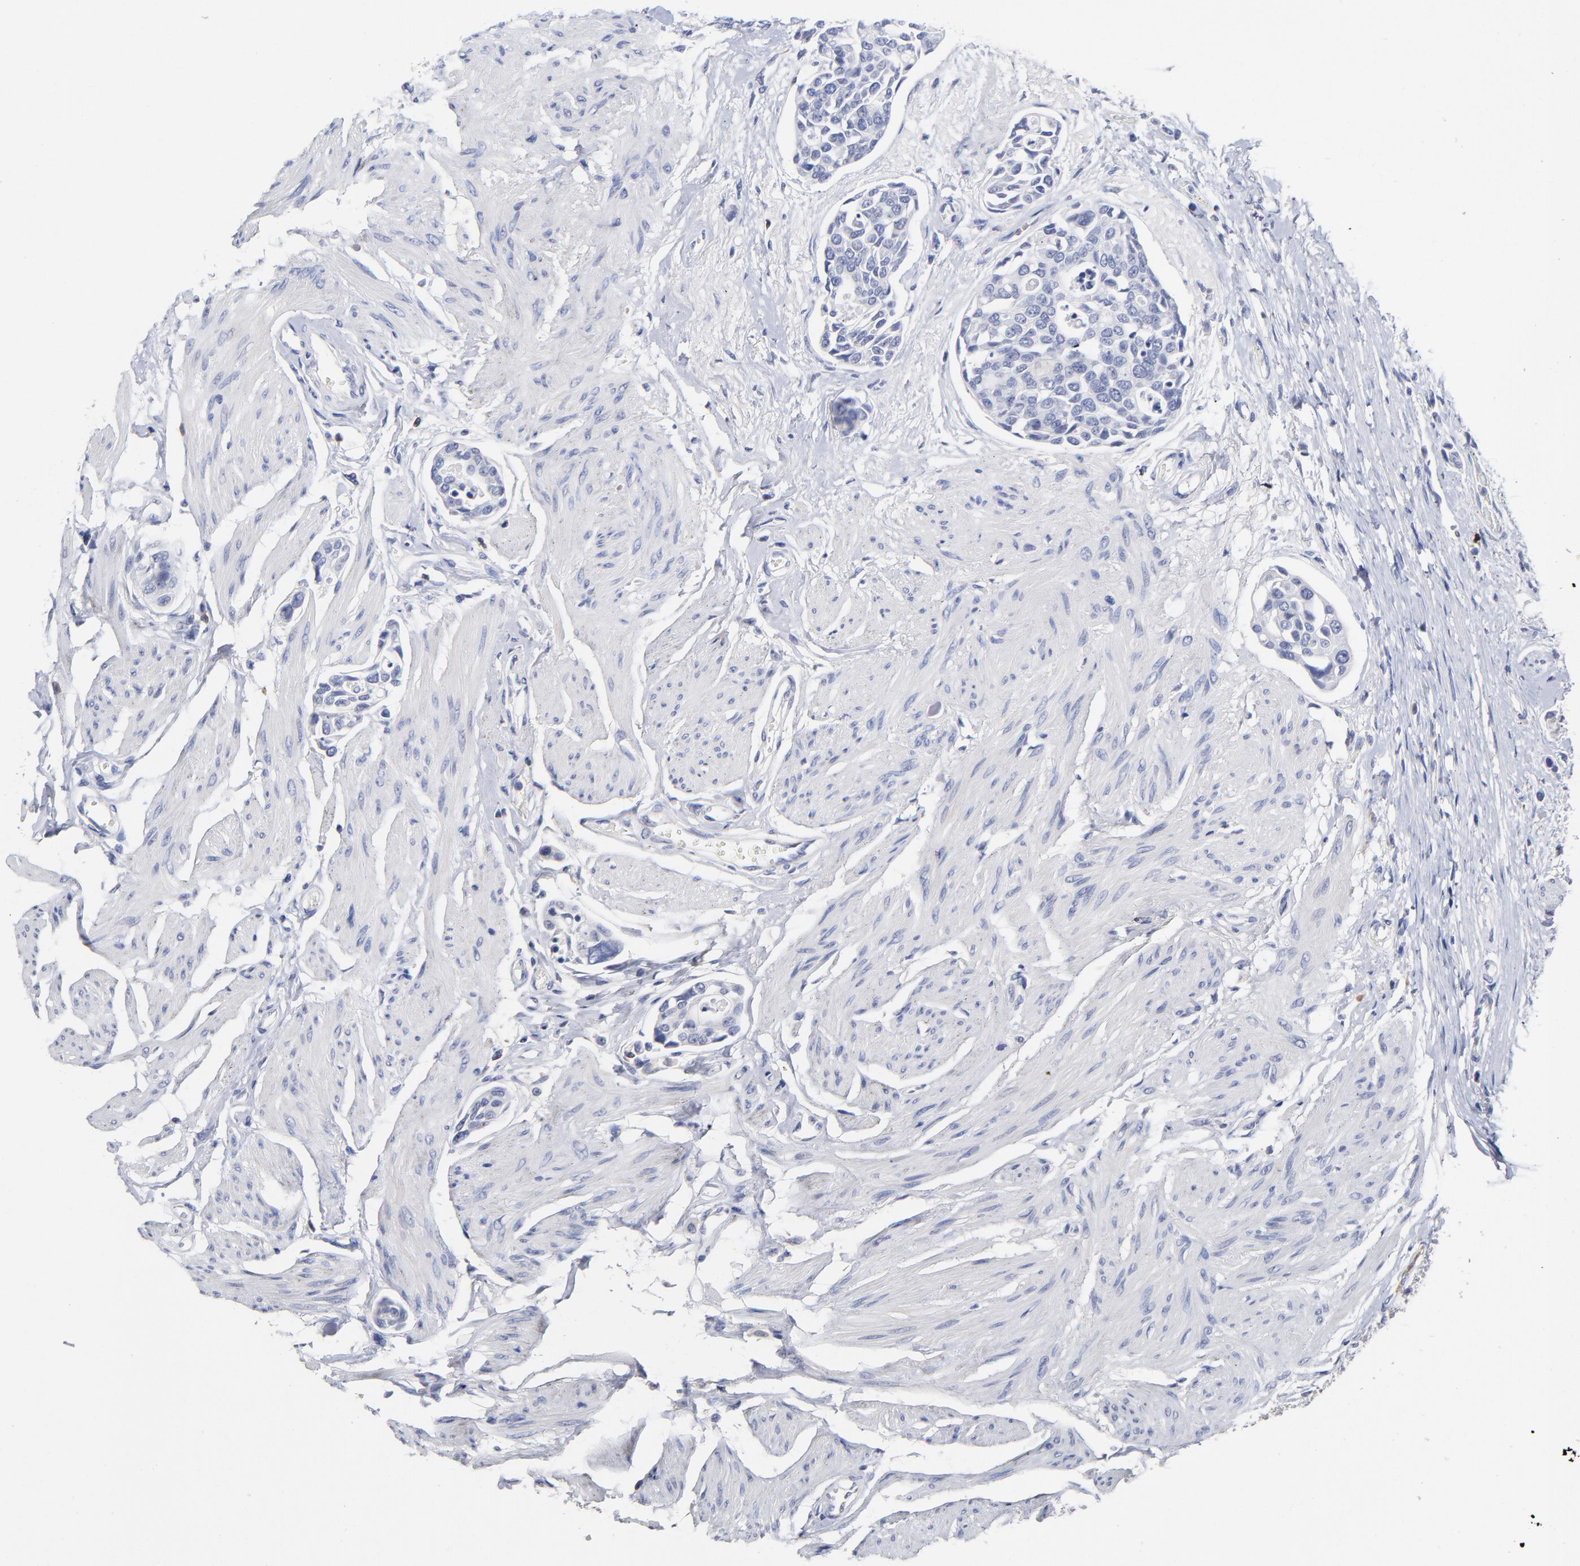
{"staining": {"intensity": "negative", "quantity": "none", "location": "none"}, "tissue": "urothelial cancer", "cell_type": "Tumor cells", "image_type": "cancer", "snomed": [{"axis": "morphology", "description": "Urothelial carcinoma, High grade"}, {"axis": "topography", "description": "Urinary bladder"}], "caption": "High-grade urothelial carcinoma was stained to show a protein in brown. There is no significant staining in tumor cells. (Stains: DAB (3,3'-diaminobenzidine) immunohistochemistry with hematoxylin counter stain, Microscopy: brightfield microscopy at high magnification).", "gene": "TRAT1", "patient": {"sex": "male", "age": 78}}